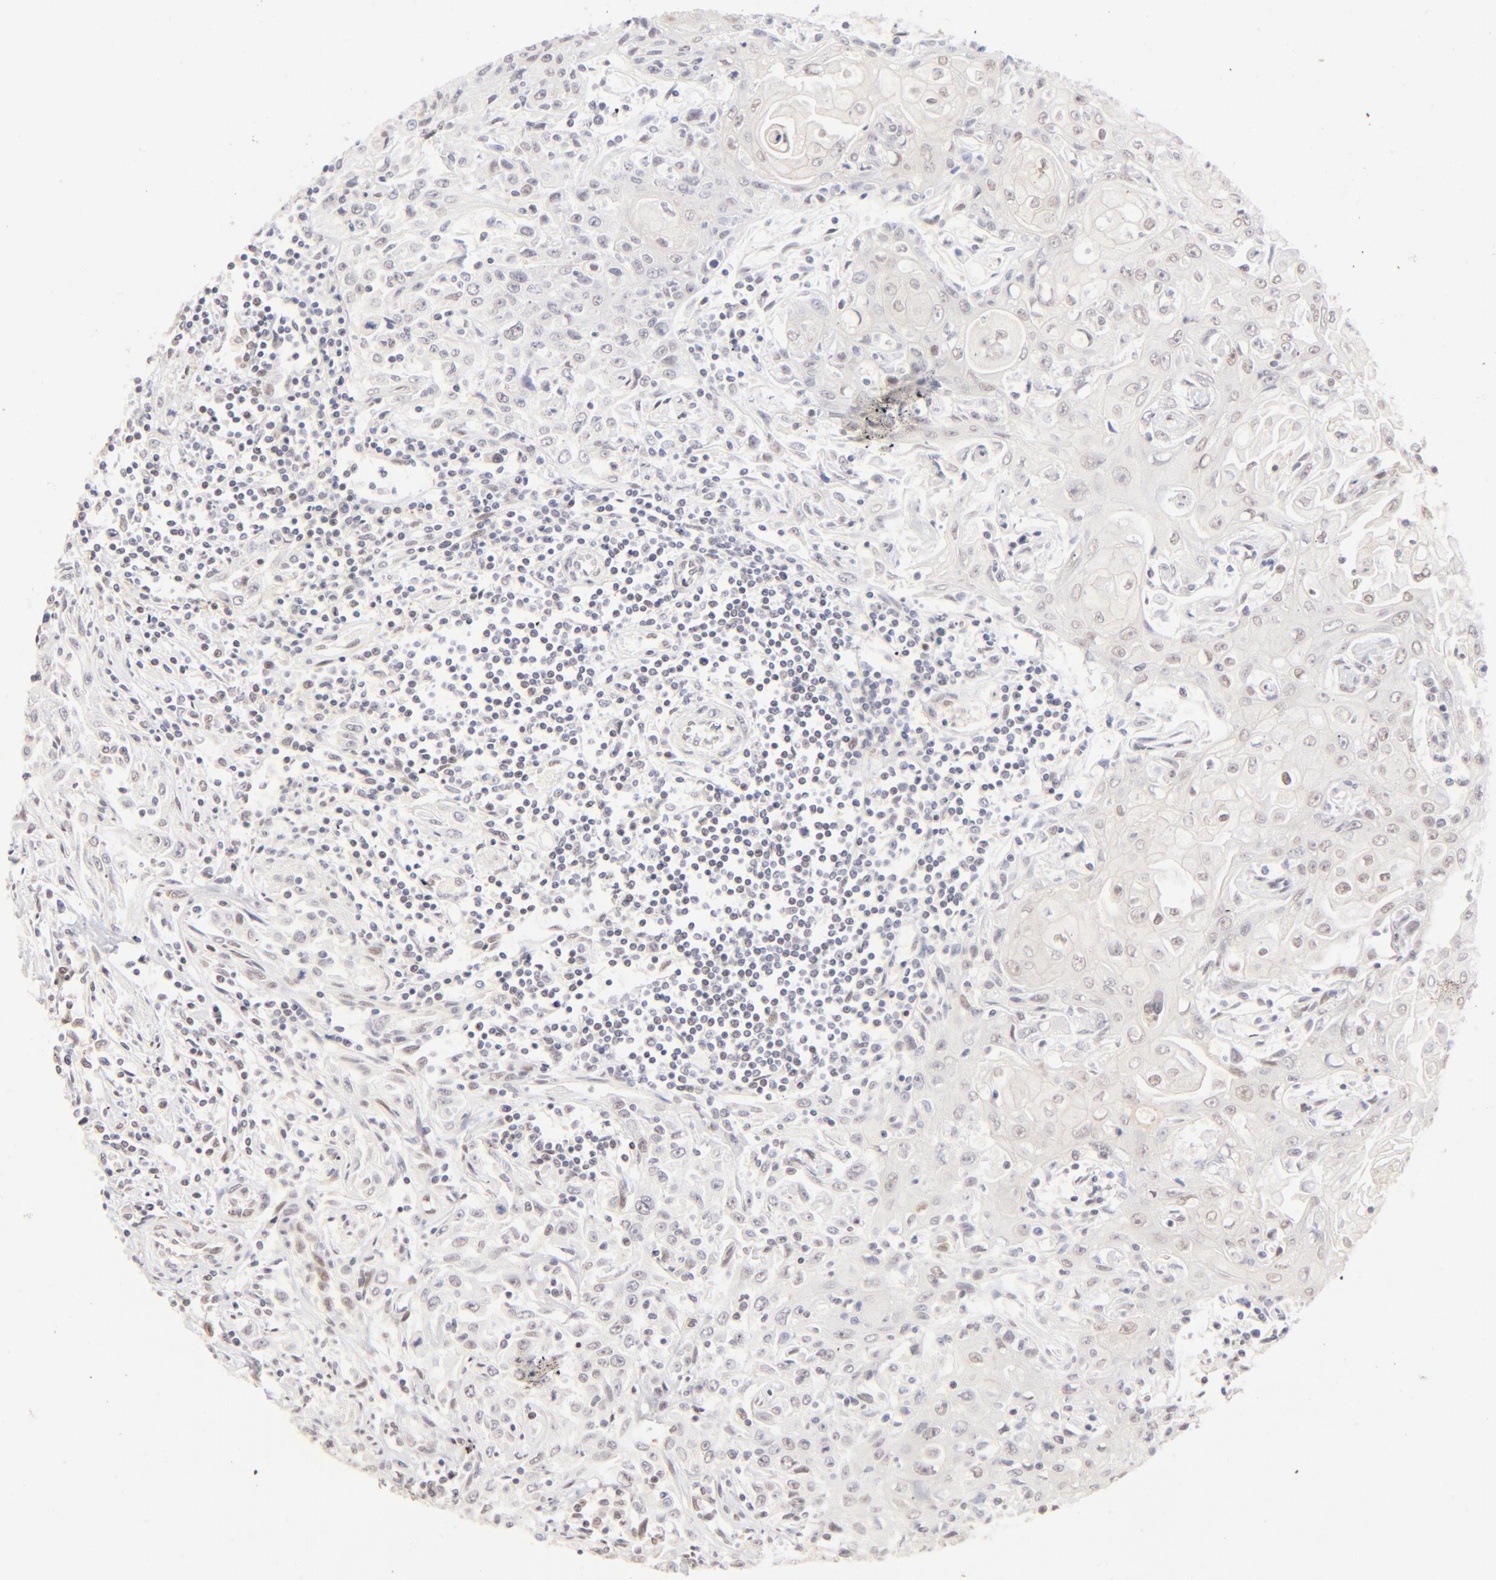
{"staining": {"intensity": "weak", "quantity": "<25%", "location": "nuclear"}, "tissue": "head and neck cancer", "cell_type": "Tumor cells", "image_type": "cancer", "snomed": [{"axis": "morphology", "description": "Squamous cell carcinoma, NOS"}, {"axis": "topography", "description": "Oral tissue"}, {"axis": "topography", "description": "Head-Neck"}], "caption": "Protein analysis of head and neck squamous cell carcinoma exhibits no significant positivity in tumor cells.", "gene": "PBX1", "patient": {"sex": "female", "age": 76}}